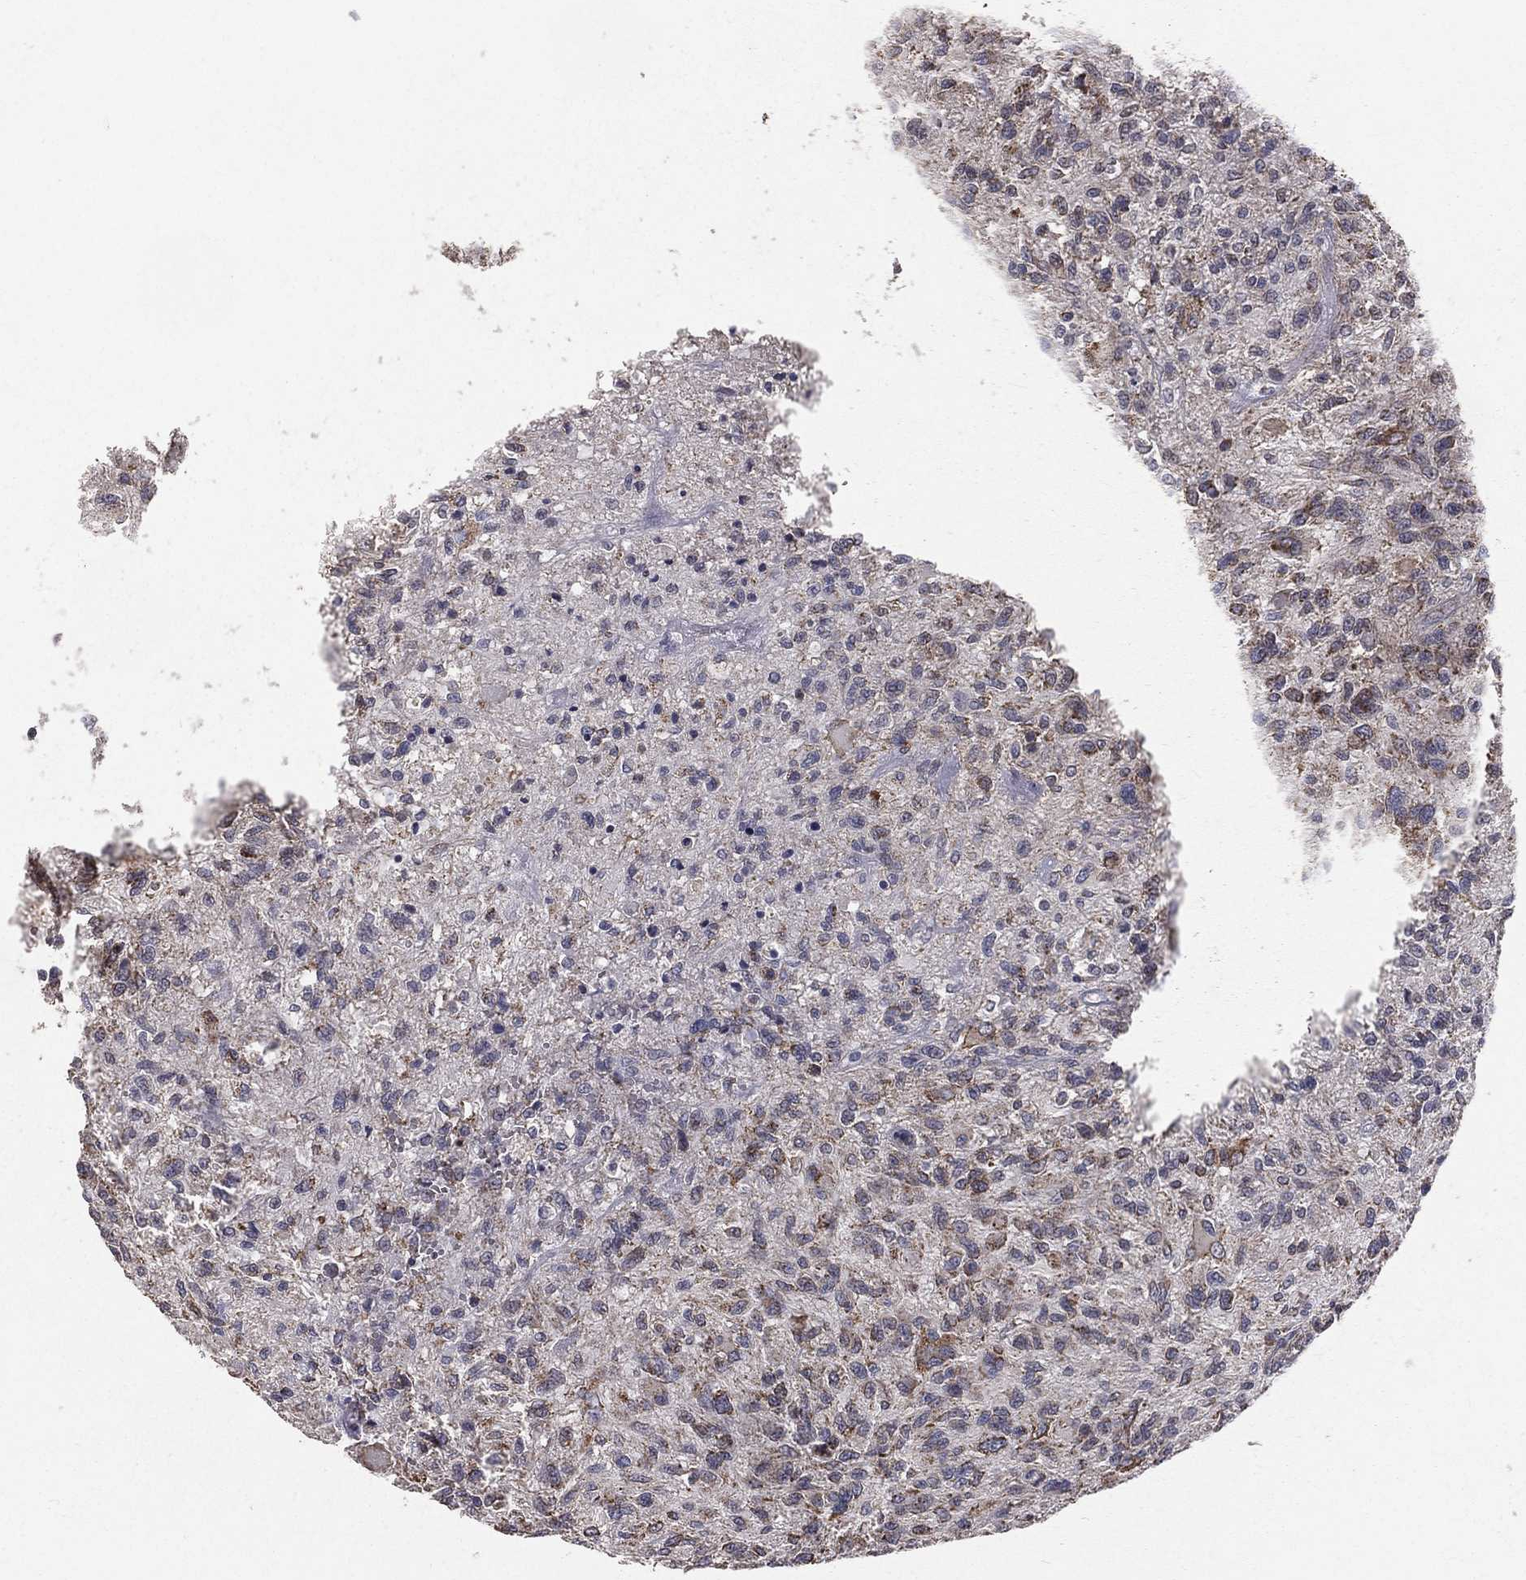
{"staining": {"intensity": "weak", "quantity": "<25%", "location": "cytoplasmic/membranous"}, "tissue": "glioma", "cell_type": "Tumor cells", "image_type": "cancer", "snomed": [{"axis": "morphology", "description": "Glioma, malignant, High grade"}, {"axis": "topography", "description": "Brain"}], "caption": "The histopathology image demonstrates no staining of tumor cells in high-grade glioma (malignant).", "gene": "MRPL46", "patient": {"sex": "male", "age": 47}}